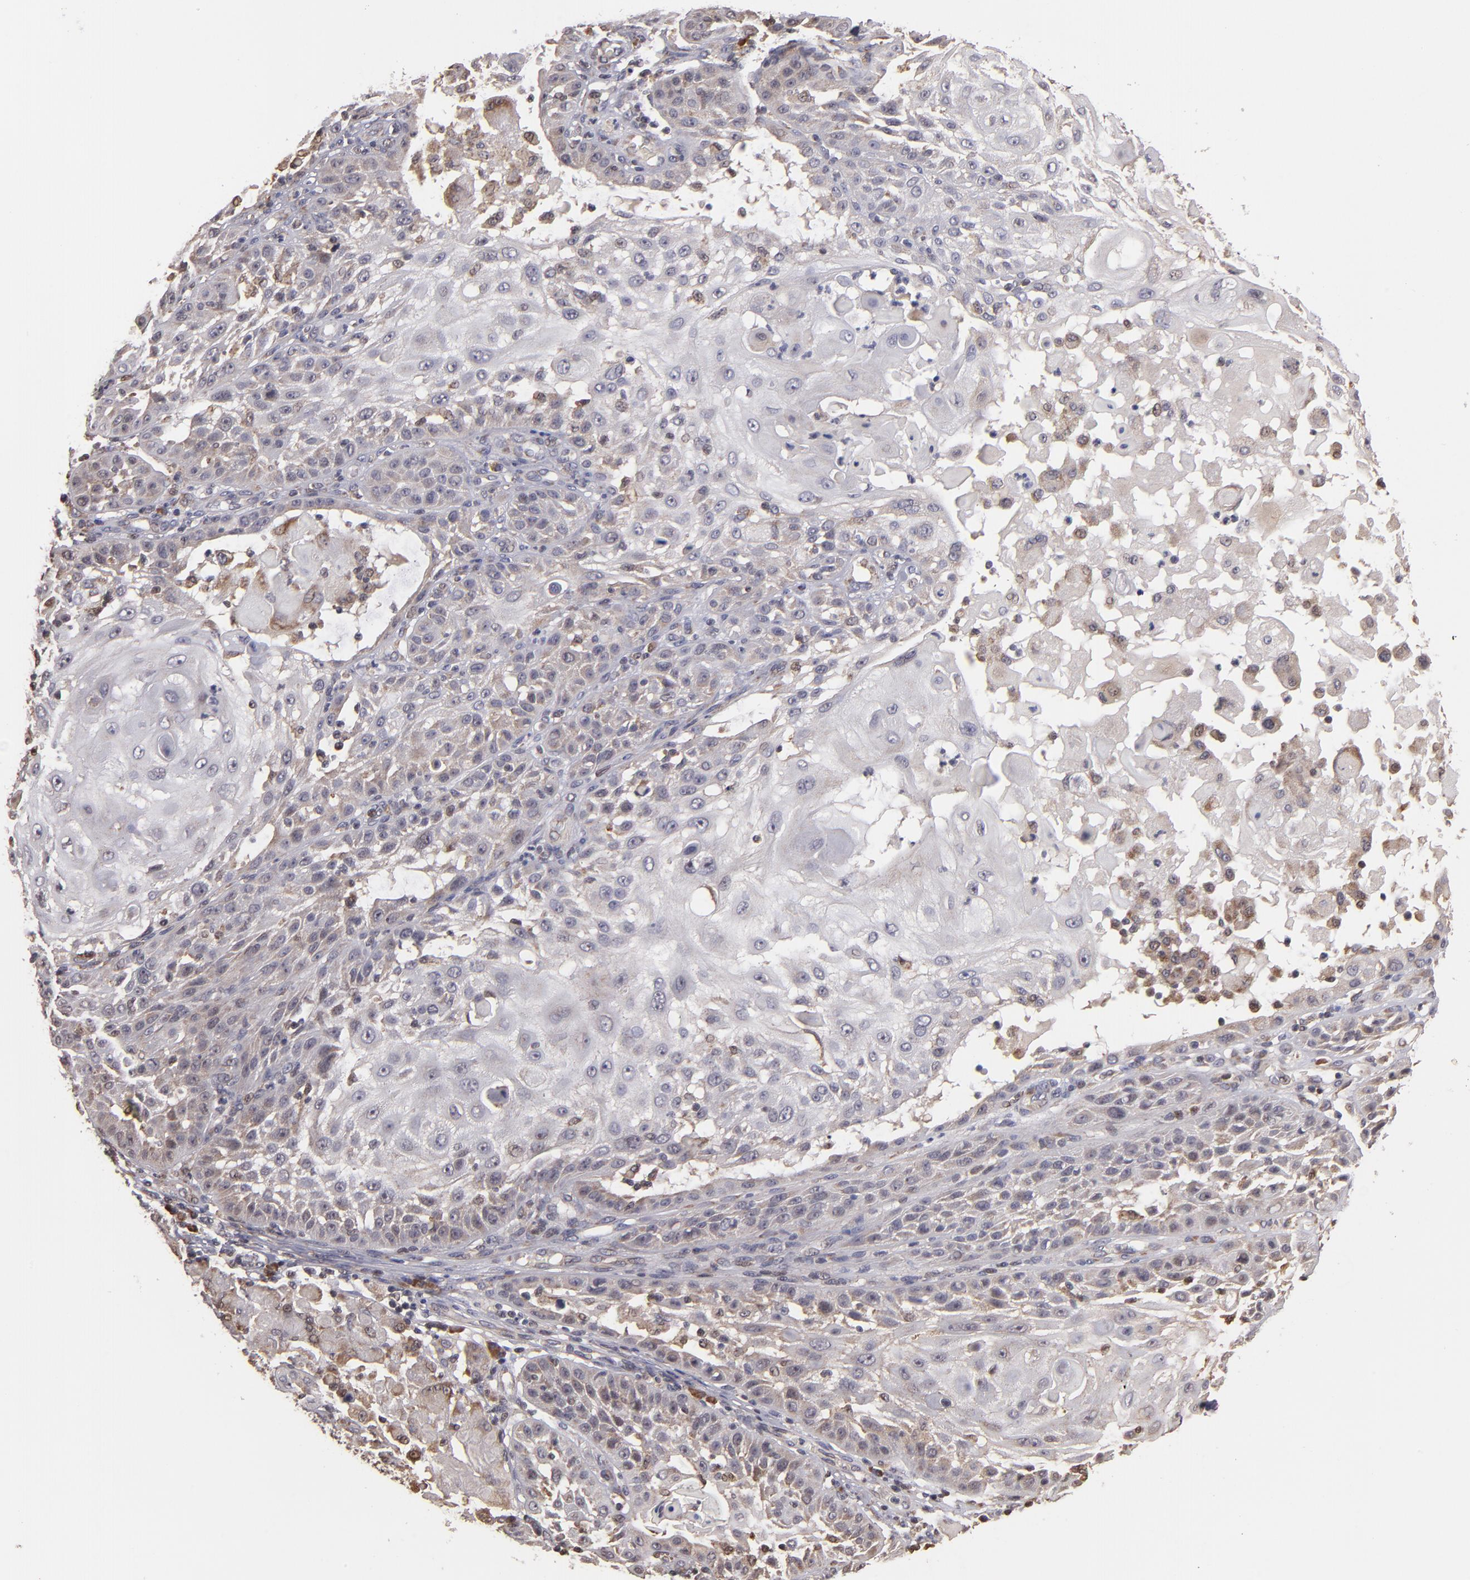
{"staining": {"intensity": "negative", "quantity": "none", "location": "none"}, "tissue": "skin cancer", "cell_type": "Tumor cells", "image_type": "cancer", "snomed": [{"axis": "morphology", "description": "Squamous cell carcinoma, NOS"}, {"axis": "topography", "description": "Skin"}], "caption": "Tumor cells are negative for protein expression in human skin cancer.", "gene": "CASP1", "patient": {"sex": "female", "age": 89}}